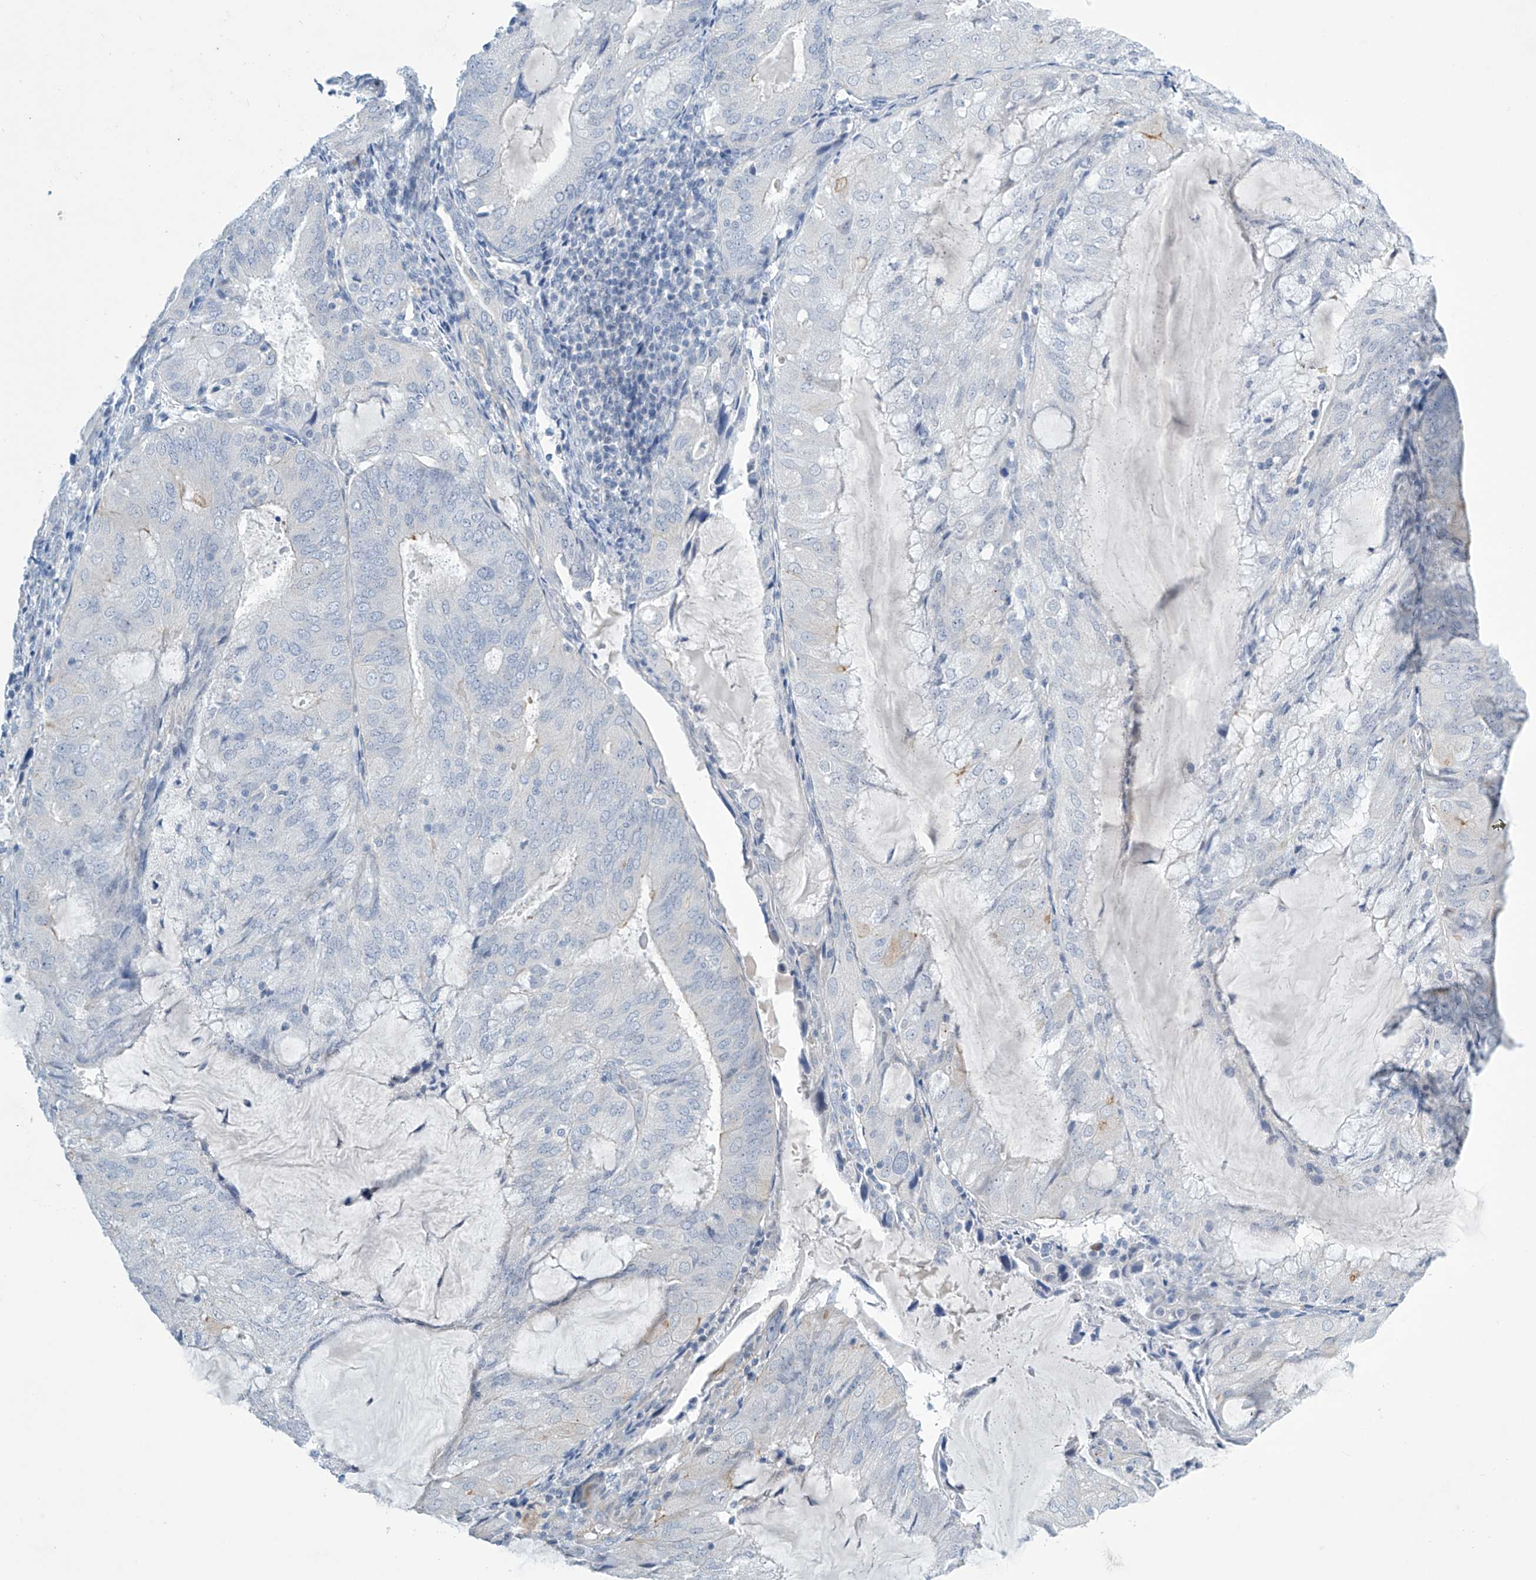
{"staining": {"intensity": "negative", "quantity": "none", "location": "none"}, "tissue": "endometrial cancer", "cell_type": "Tumor cells", "image_type": "cancer", "snomed": [{"axis": "morphology", "description": "Adenocarcinoma, NOS"}, {"axis": "topography", "description": "Endometrium"}], "caption": "Immunohistochemistry (IHC) histopathology image of neoplastic tissue: human endometrial cancer stained with DAB (3,3'-diaminobenzidine) reveals no significant protein positivity in tumor cells.", "gene": "SLC35A5", "patient": {"sex": "female", "age": 81}}